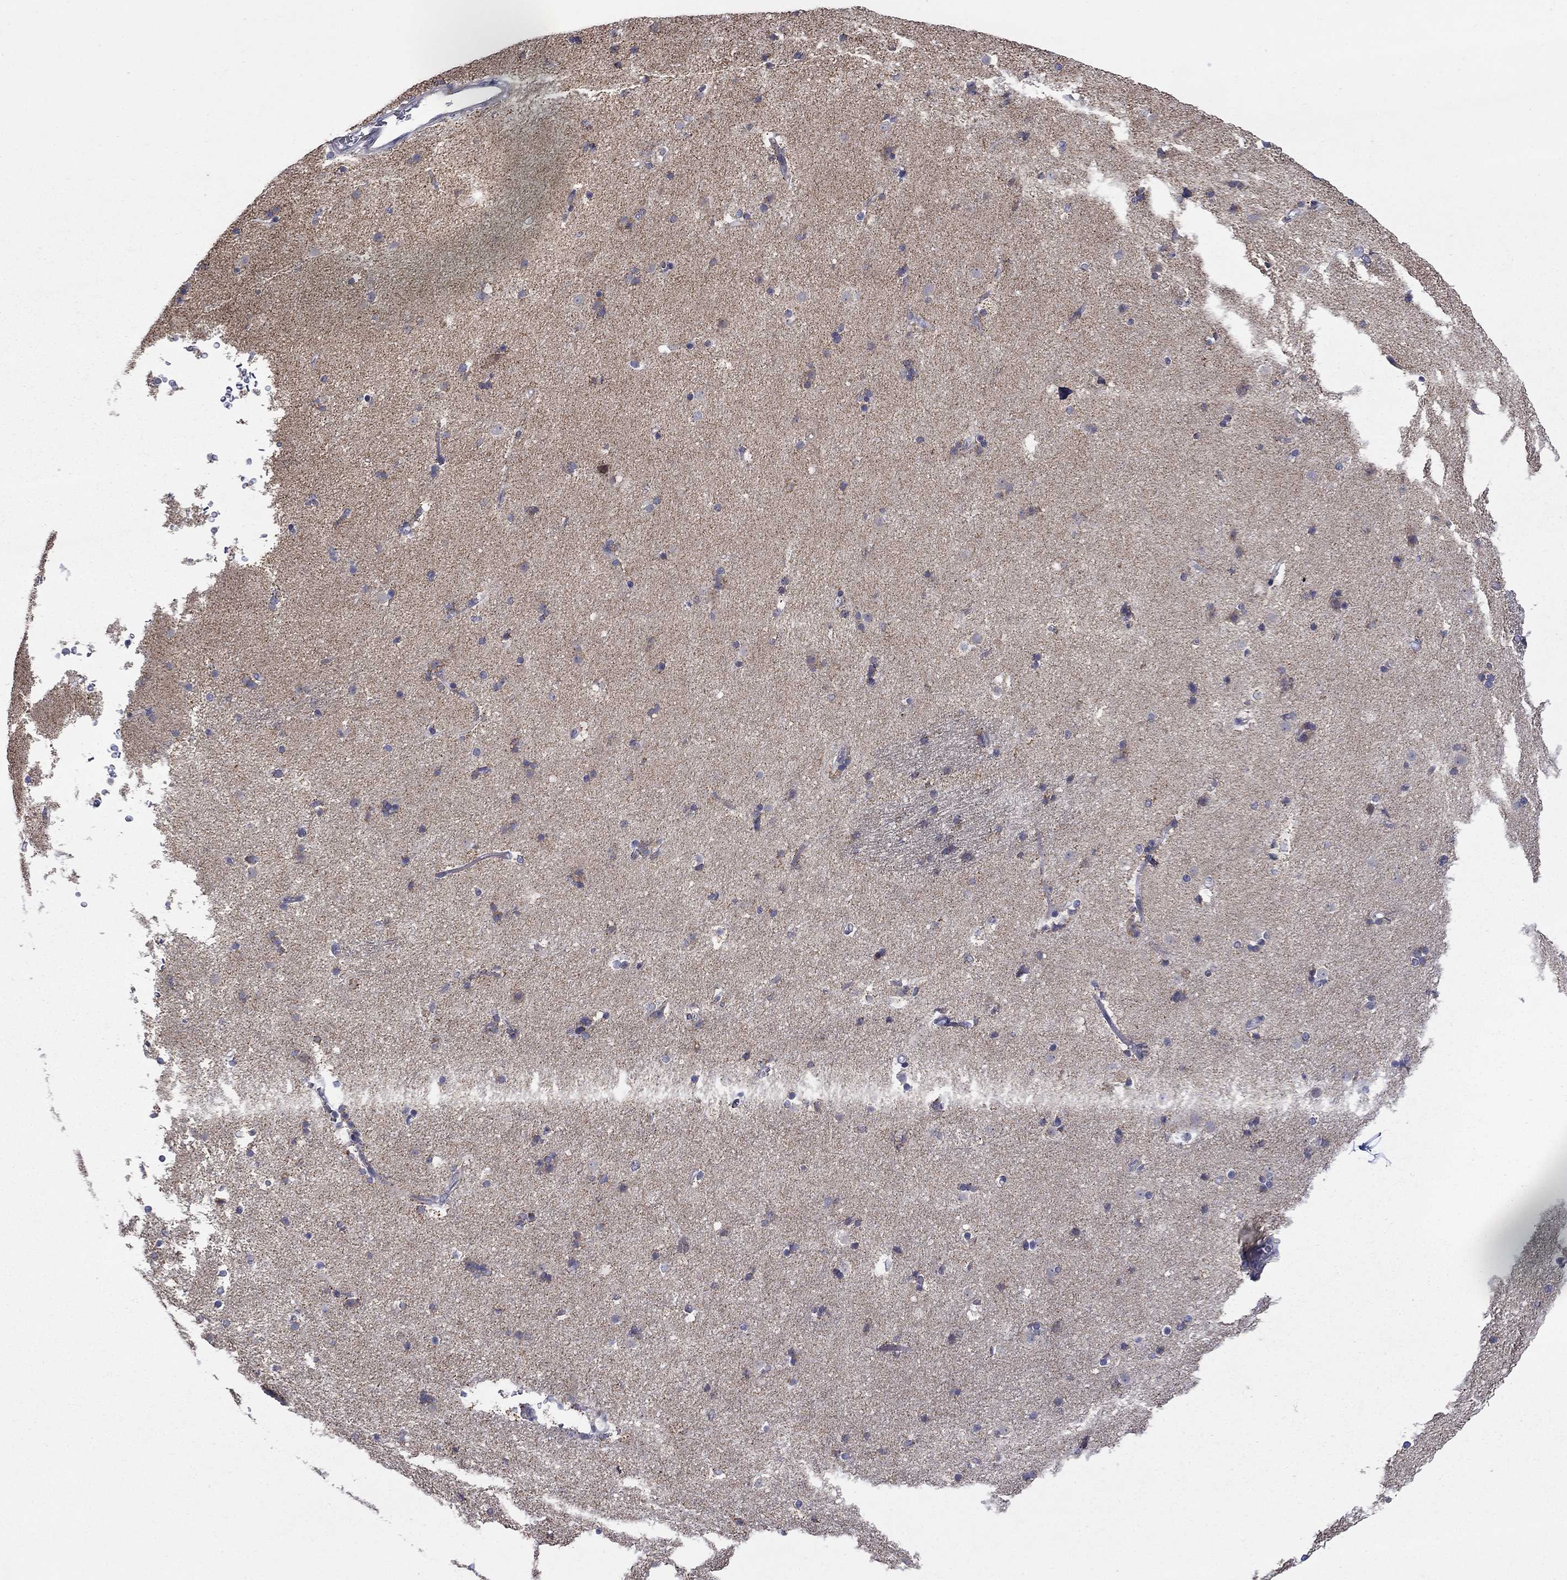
{"staining": {"intensity": "weak", "quantity": "<25%", "location": "cytoplasmic/membranous"}, "tissue": "caudate", "cell_type": "Glial cells", "image_type": "normal", "snomed": [{"axis": "morphology", "description": "Normal tissue, NOS"}, {"axis": "topography", "description": "Lateral ventricle wall"}], "caption": "The histopathology image shows no staining of glial cells in unremarkable caudate.", "gene": "HPS5", "patient": {"sex": "female", "age": 71}}